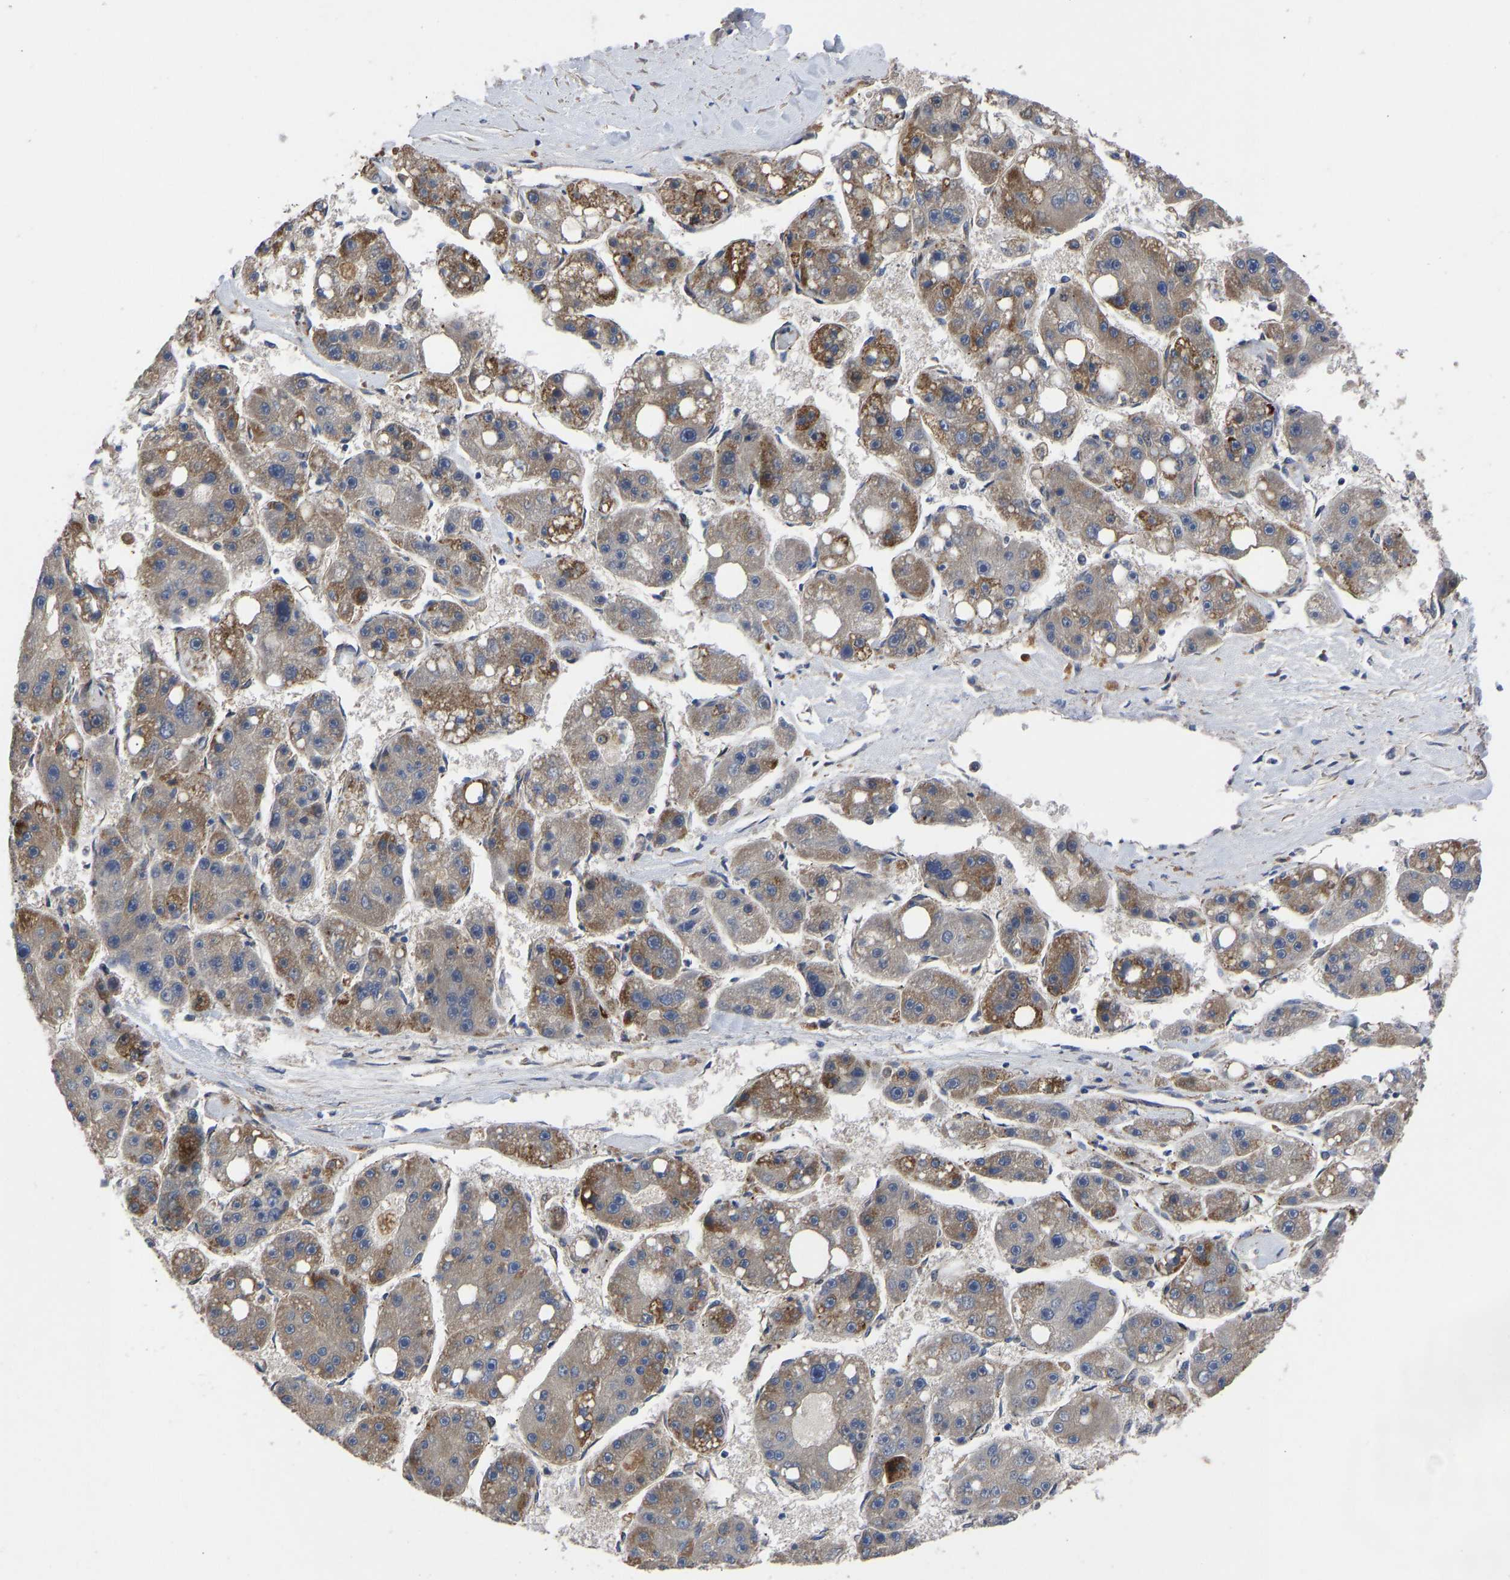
{"staining": {"intensity": "moderate", "quantity": "25%-75%", "location": "cytoplasmic/membranous"}, "tissue": "liver cancer", "cell_type": "Tumor cells", "image_type": "cancer", "snomed": [{"axis": "morphology", "description": "Carcinoma, Hepatocellular, NOS"}, {"axis": "topography", "description": "Liver"}], "caption": "Tumor cells reveal moderate cytoplasmic/membranous expression in about 25%-75% of cells in liver cancer. The protein of interest is stained brown, and the nuclei are stained in blue (DAB IHC with brightfield microscopy, high magnification).", "gene": "TMEM38B", "patient": {"sex": "female", "age": 61}}